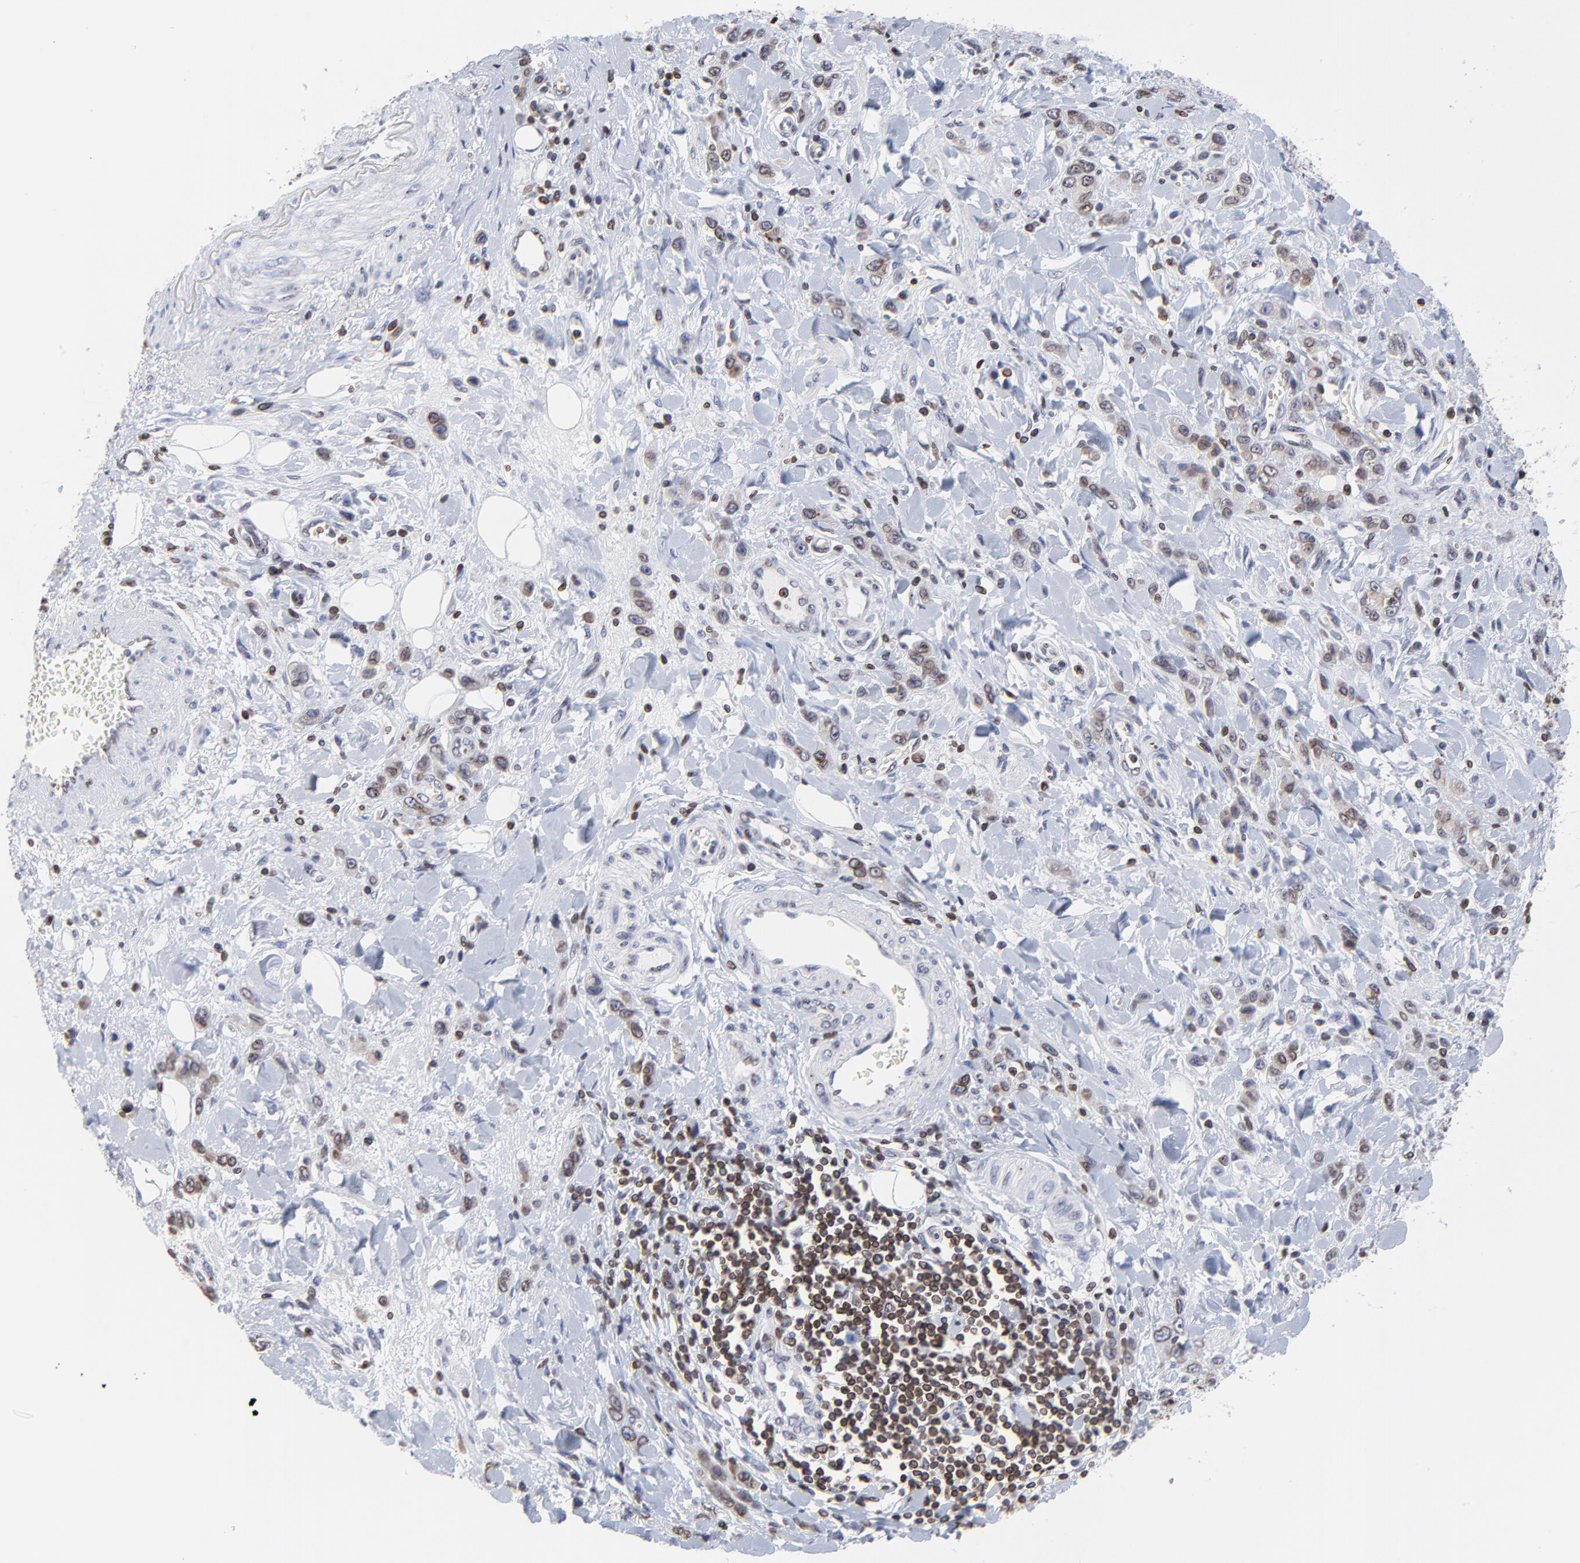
{"staining": {"intensity": "moderate", "quantity": ">75%", "location": "cytoplasmic/membranous"}, "tissue": "stomach cancer", "cell_type": "Tumor cells", "image_type": "cancer", "snomed": [{"axis": "morphology", "description": "Normal tissue, NOS"}, {"axis": "morphology", "description": "Adenocarcinoma, NOS"}, {"axis": "topography", "description": "Stomach"}], "caption": "Moderate cytoplasmic/membranous positivity is appreciated in approximately >75% of tumor cells in adenocarcinoma (stomach).", "gene": "THAP7", "patient": {"sex": "male", "age": 82}}